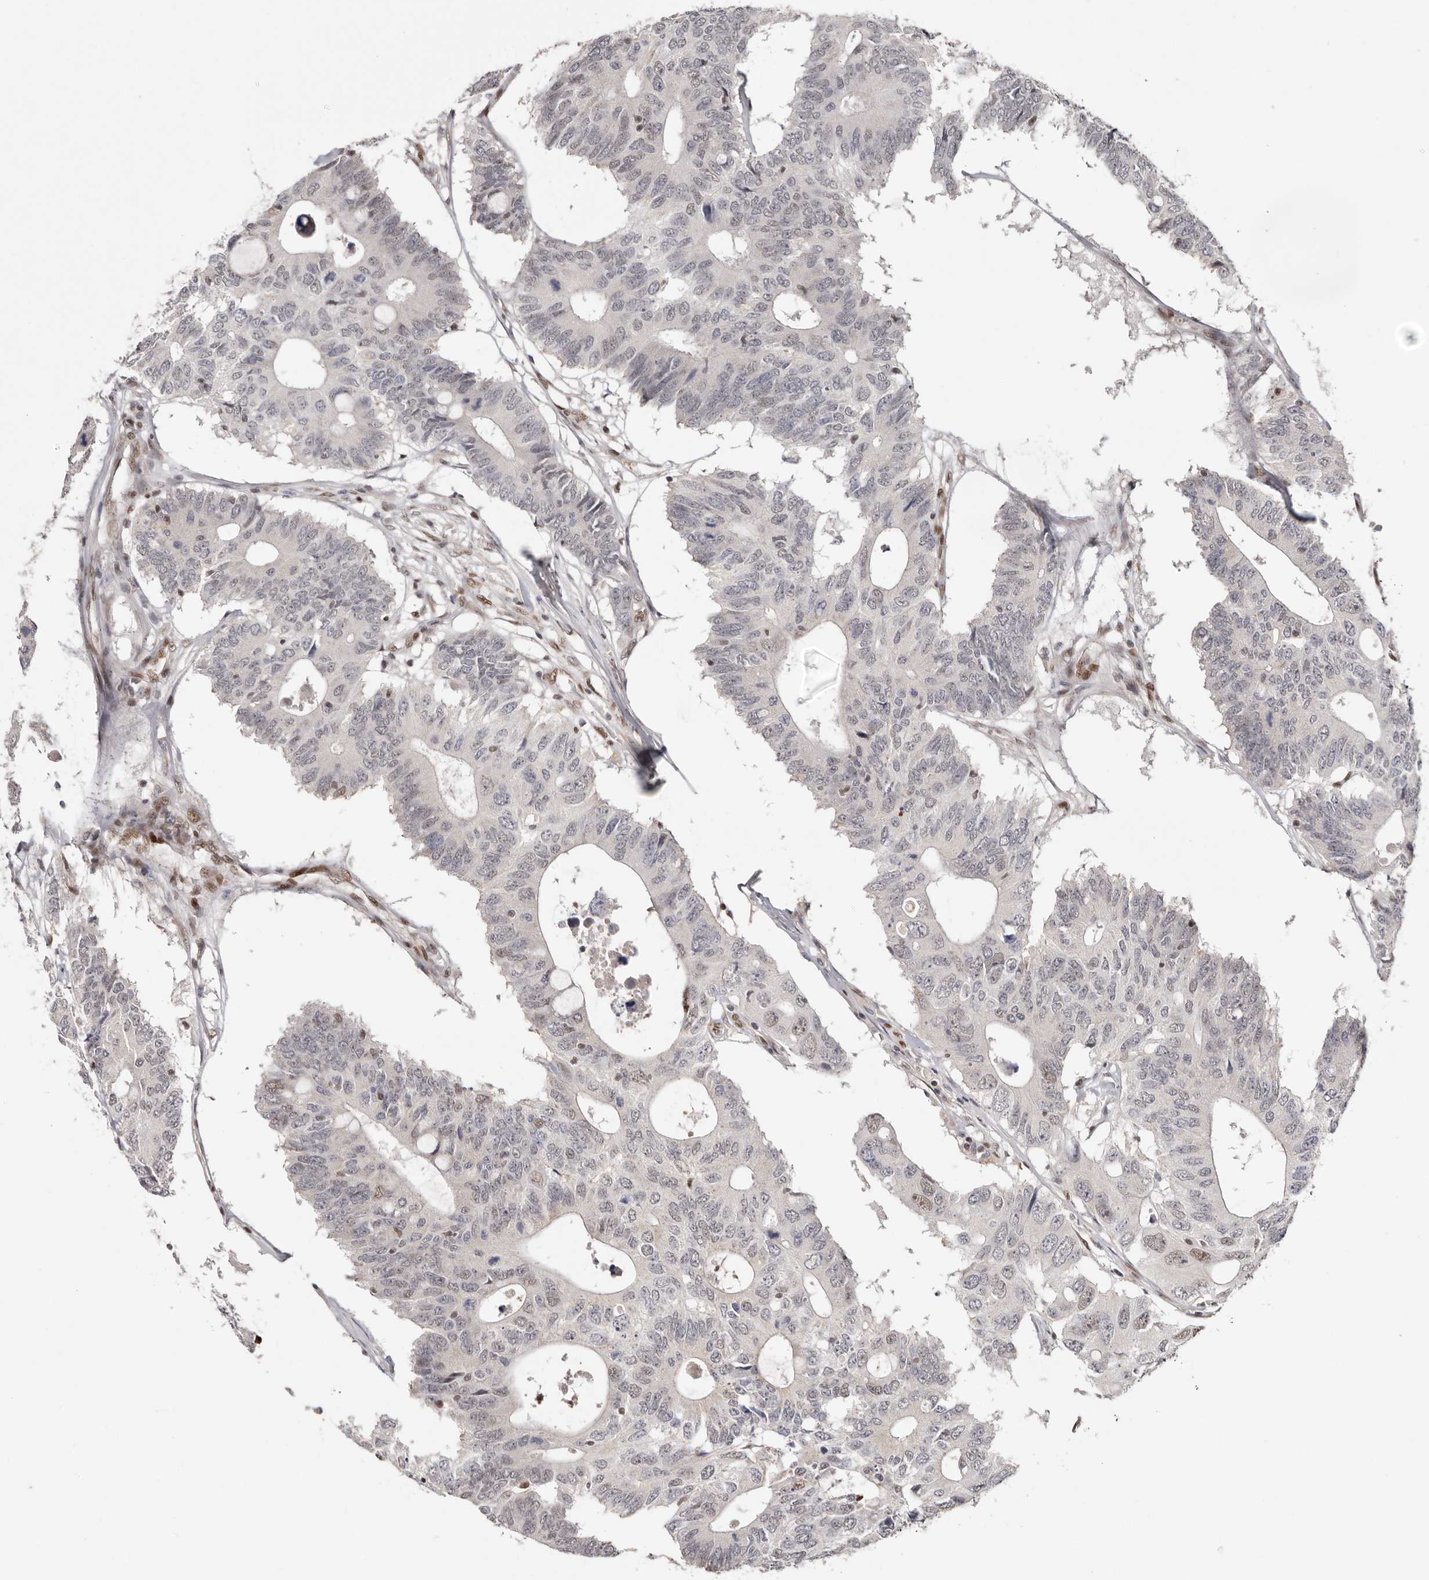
{"staining": {"intensity": "weak", "quantity": "<25%", "location": "nuclear"}, "tissue": "colorectal cancer", "cell_type": "Tumor cells", "image_type": "cancer", "snomed": [{"axis": "morphology", "description": "Adenocarcinoma, NOS"}, {"axis": "topography", "description": "Colon"}], "caption": "Histopathology image shows no protein expression in tumor cells of colorectal cancer tissue.", "gene": "SMAD7", "patient": {"sex": "male", "age": 71}}